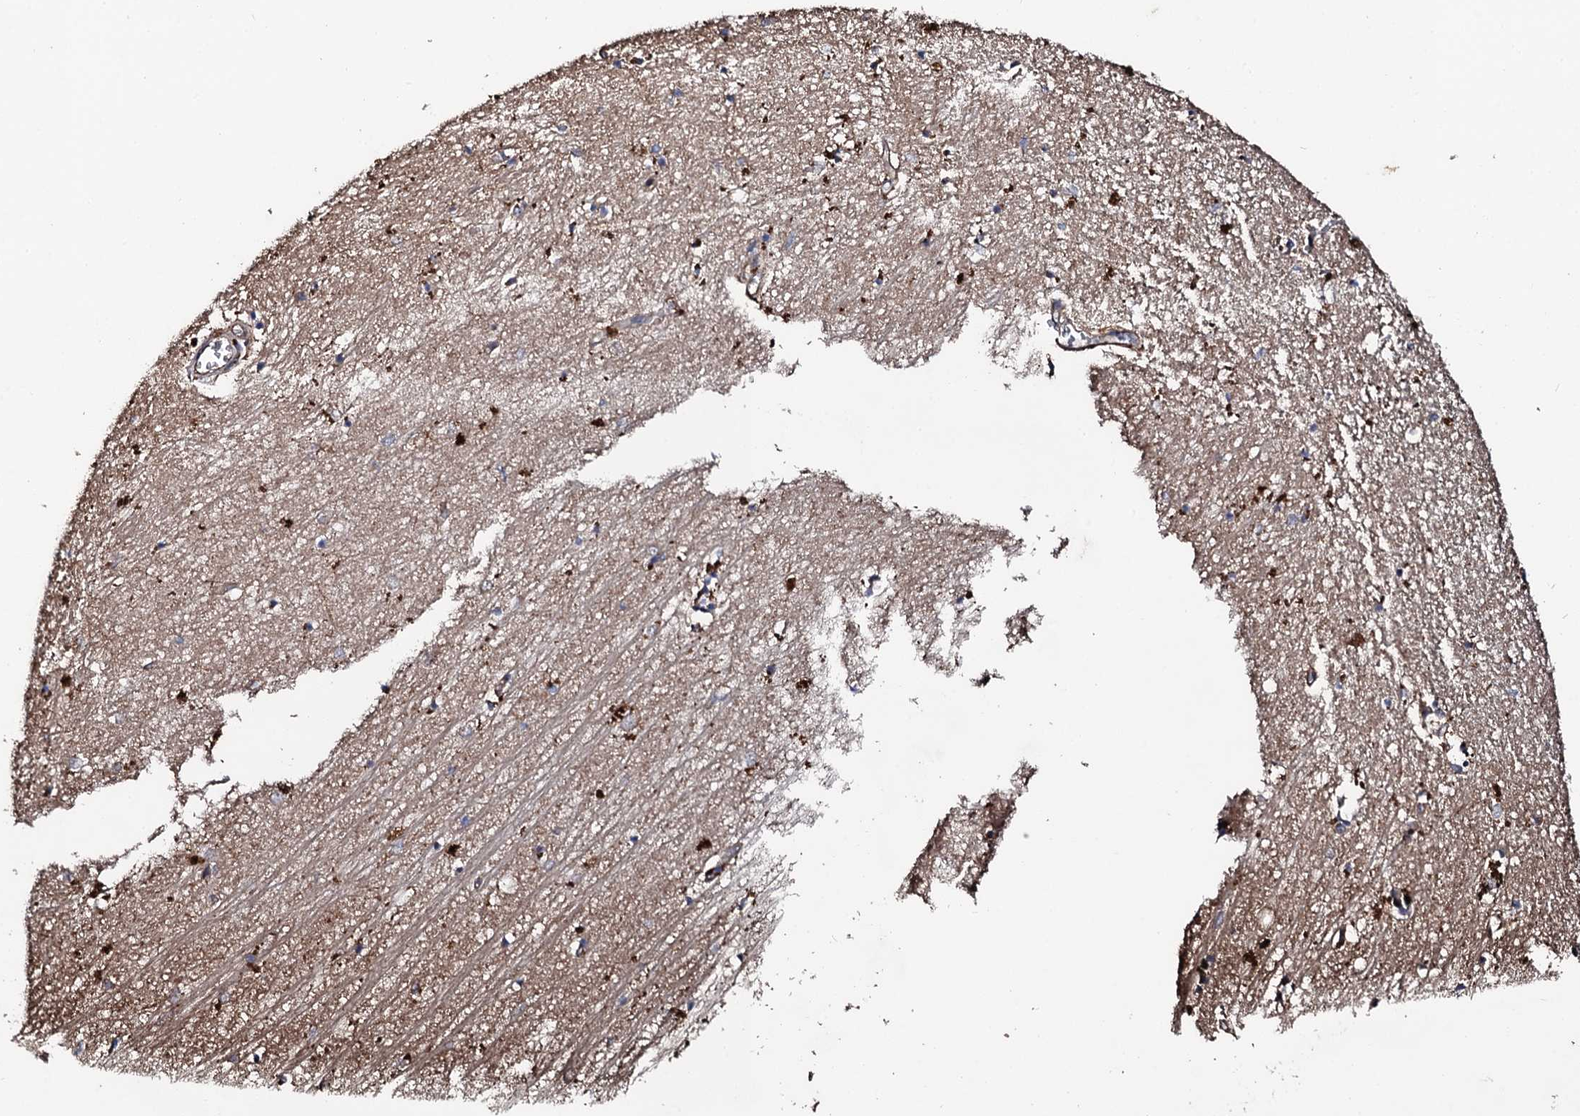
{"staining": {"intensity": "strong", "quantity": "<25%", "location": "cytoplasmic/membranous"}, "tissue": "hippocampus", "cell_type": "Glial cells", "image_type": "normal", "snomed": [{"axis": "morphology", "description": "Normal tissue, NOS"}, {"axis": "topography", "description": "Hippocampus"}], "caption": "Immunohistochemical staining of normal human hippocampus exhibits strong cytoplasmic/membranous protein expression in about <25% of glial cells. (DAB IHC, brown staining for protein, blue staining for nuclei).", "gene": "CKAP5", "patient": {"sex": "female", "age": 64}}